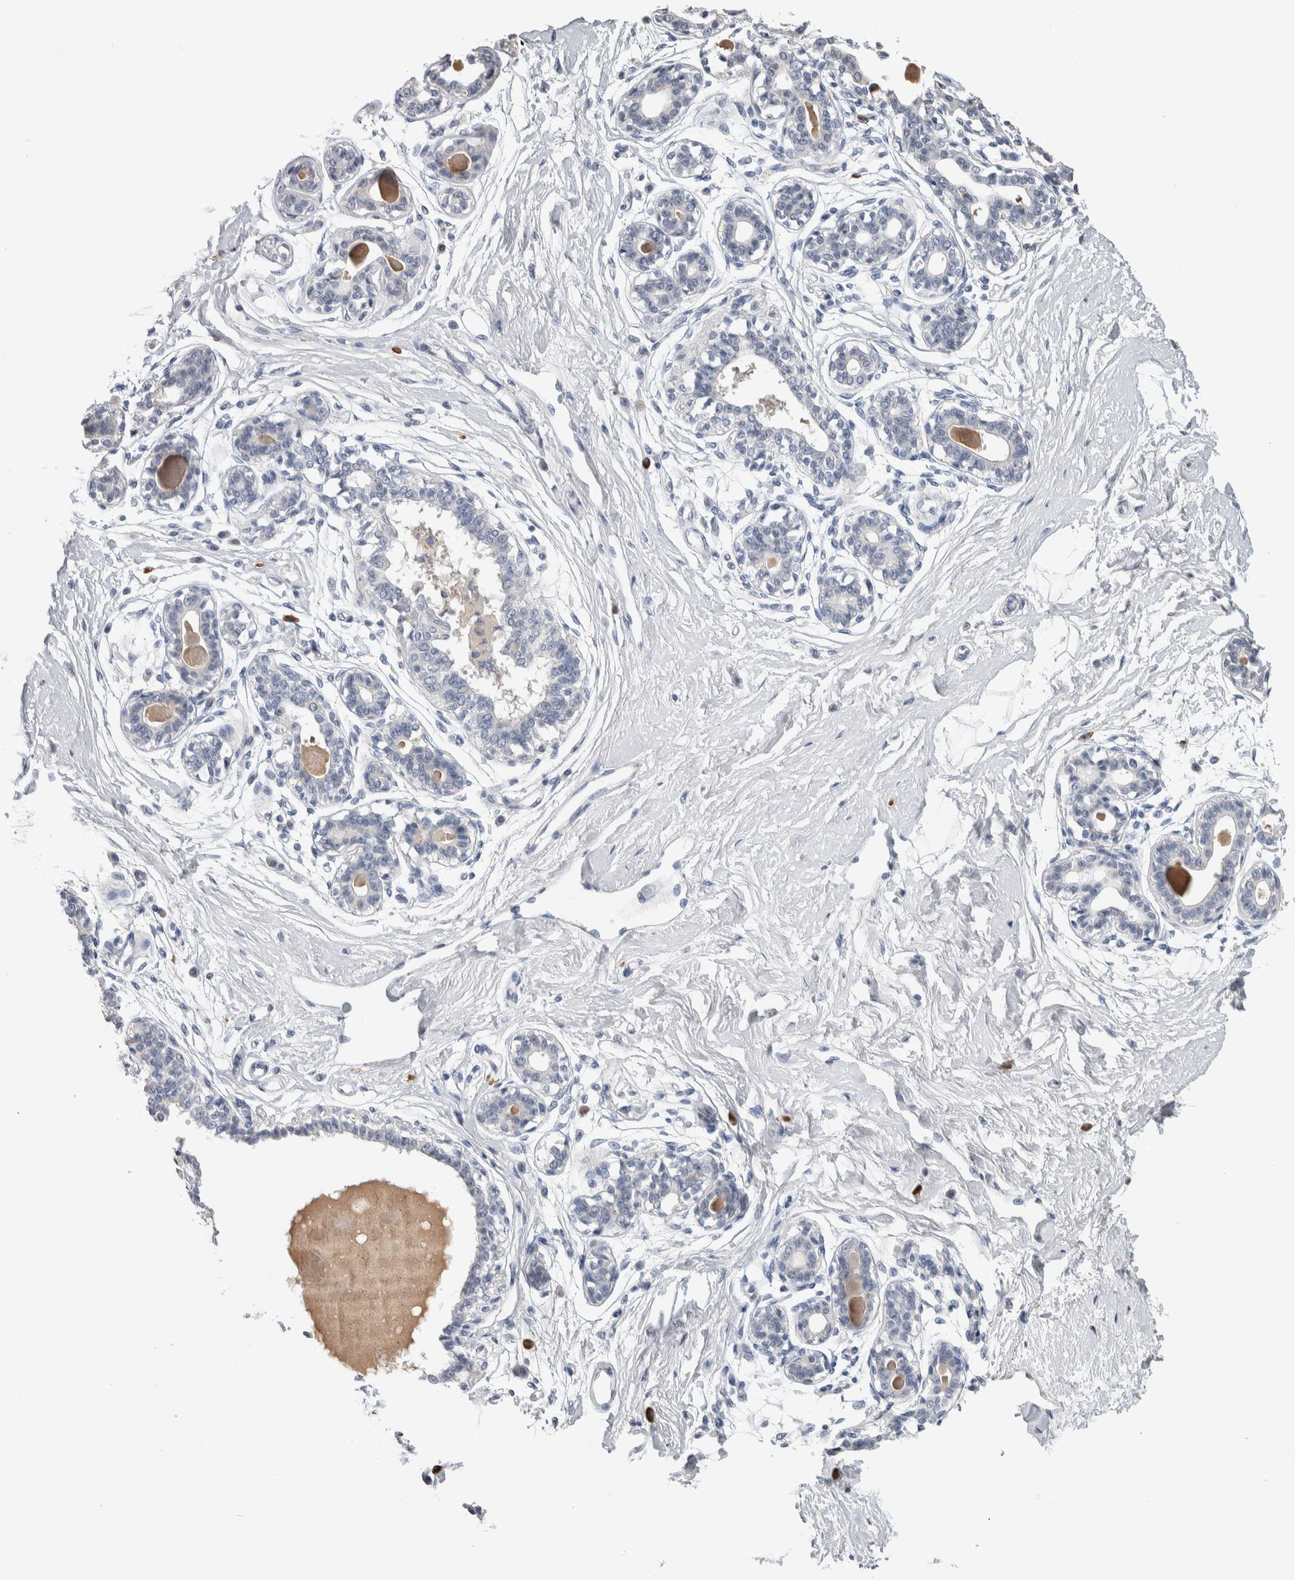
{"staining": {"intensity": "negative", "quantity": "none", "location": "none"}, "tissue": "breast", "cell_type": "Adipocytes", "image_type": "normal", "snomed": [{"axis": "morphology", "description": "Normal tissue, NOS"}, {"axis": "topography", "description": "Breast"}], "caption": "Breast stained for a protein using immunohistochemistry demonstrates no positivity adipocytes.", "gene": "TMEM102", "patient": {"sex": "female", "age": 45}}